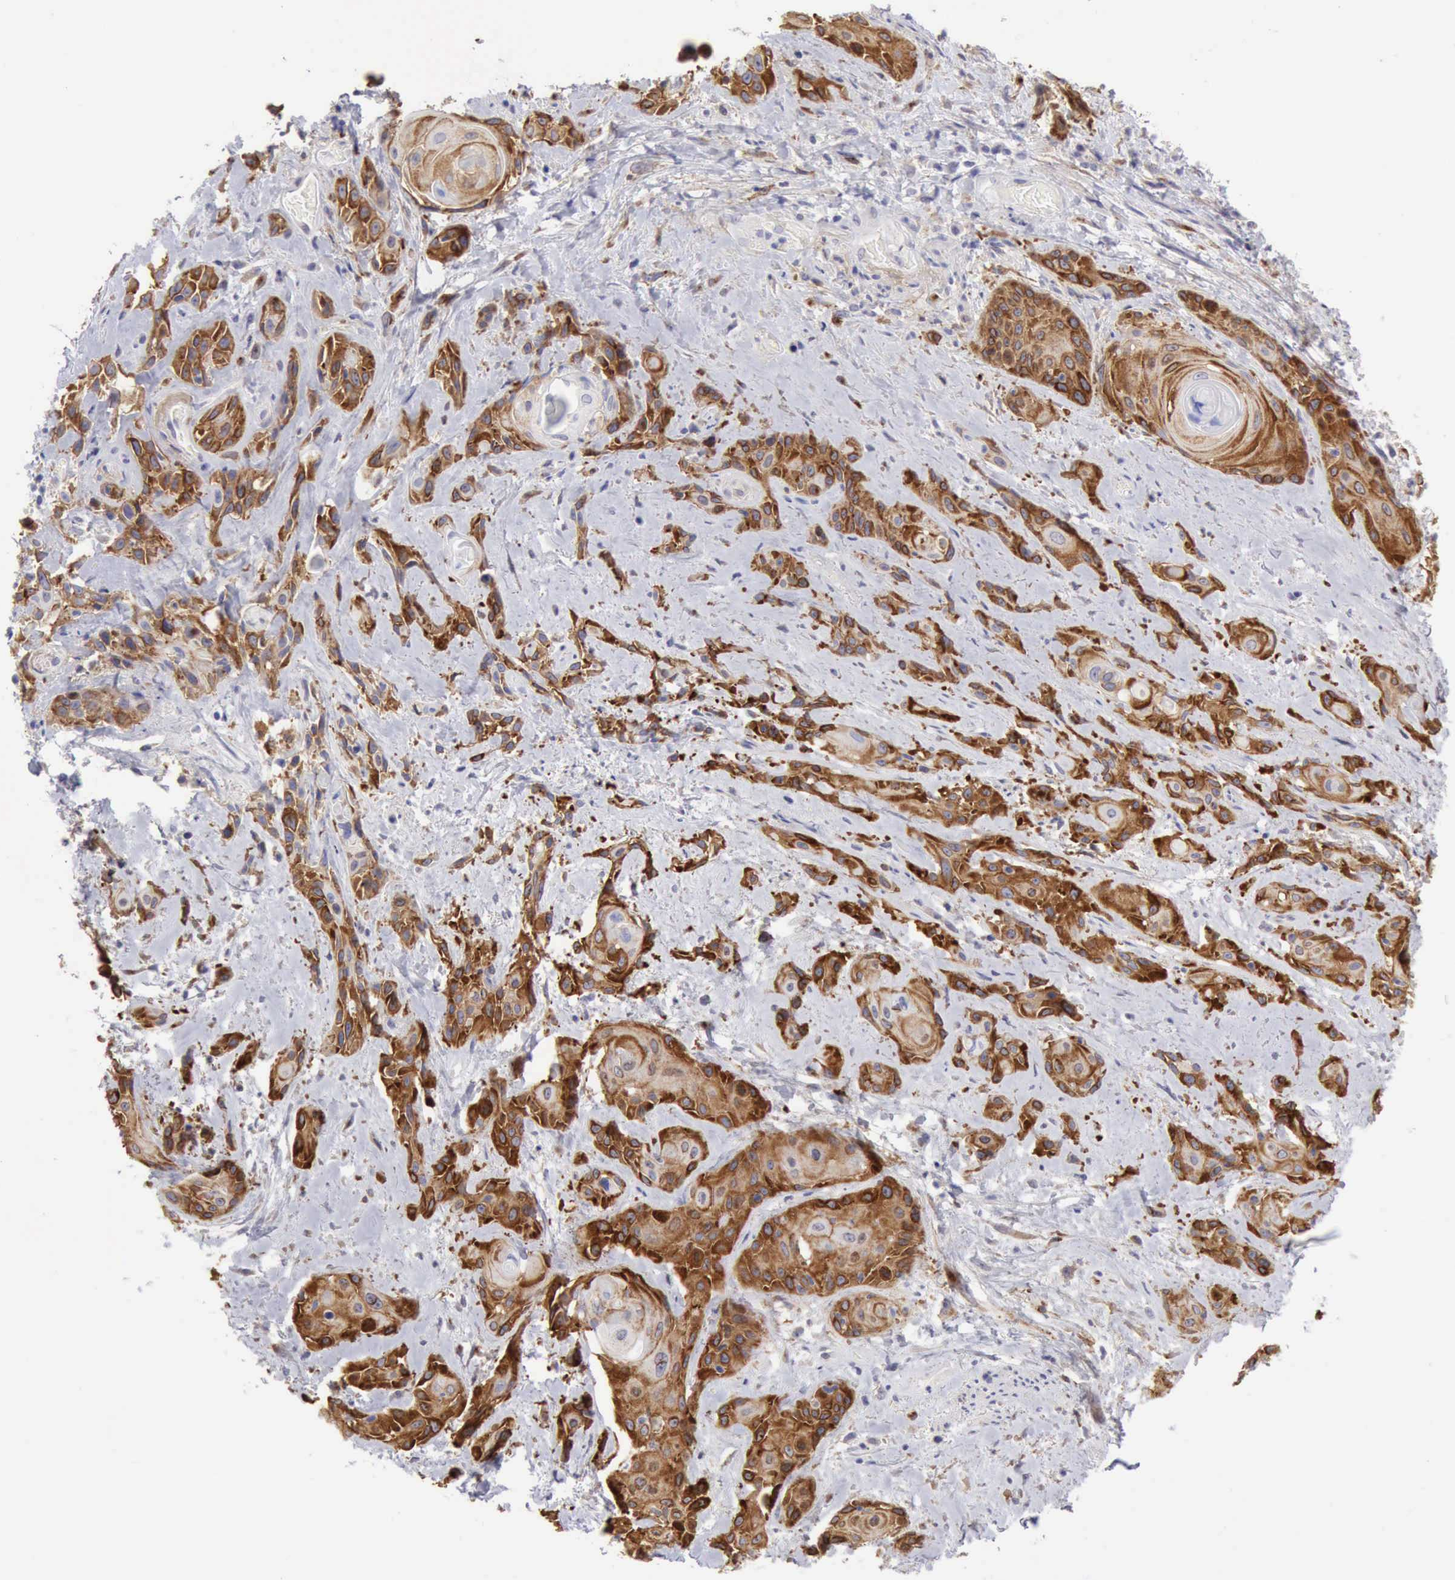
{"staining": {"intensity": "strong", "quantity": ">75%", "location": "cytoplasmic/membranous"}, "tissue": "skin cancer", "cell_type": "Tumor cells", "image_type": "cancer", "snomed": [{"axis": "morphology", "description": "Squamous cell carcinoma, NOS"}, {"axis": "topography", "description": "Skin"}, {"axis": "topography", "description": "Anal"}], "caption": "The immunohistochemical stain labels strong cytoplasmic/membranous positivity in tumor cells of squamous cell carcinoma (skin) tissue.", "gene": "TFRC", "patient": {"sex": "male", "age": 64}}